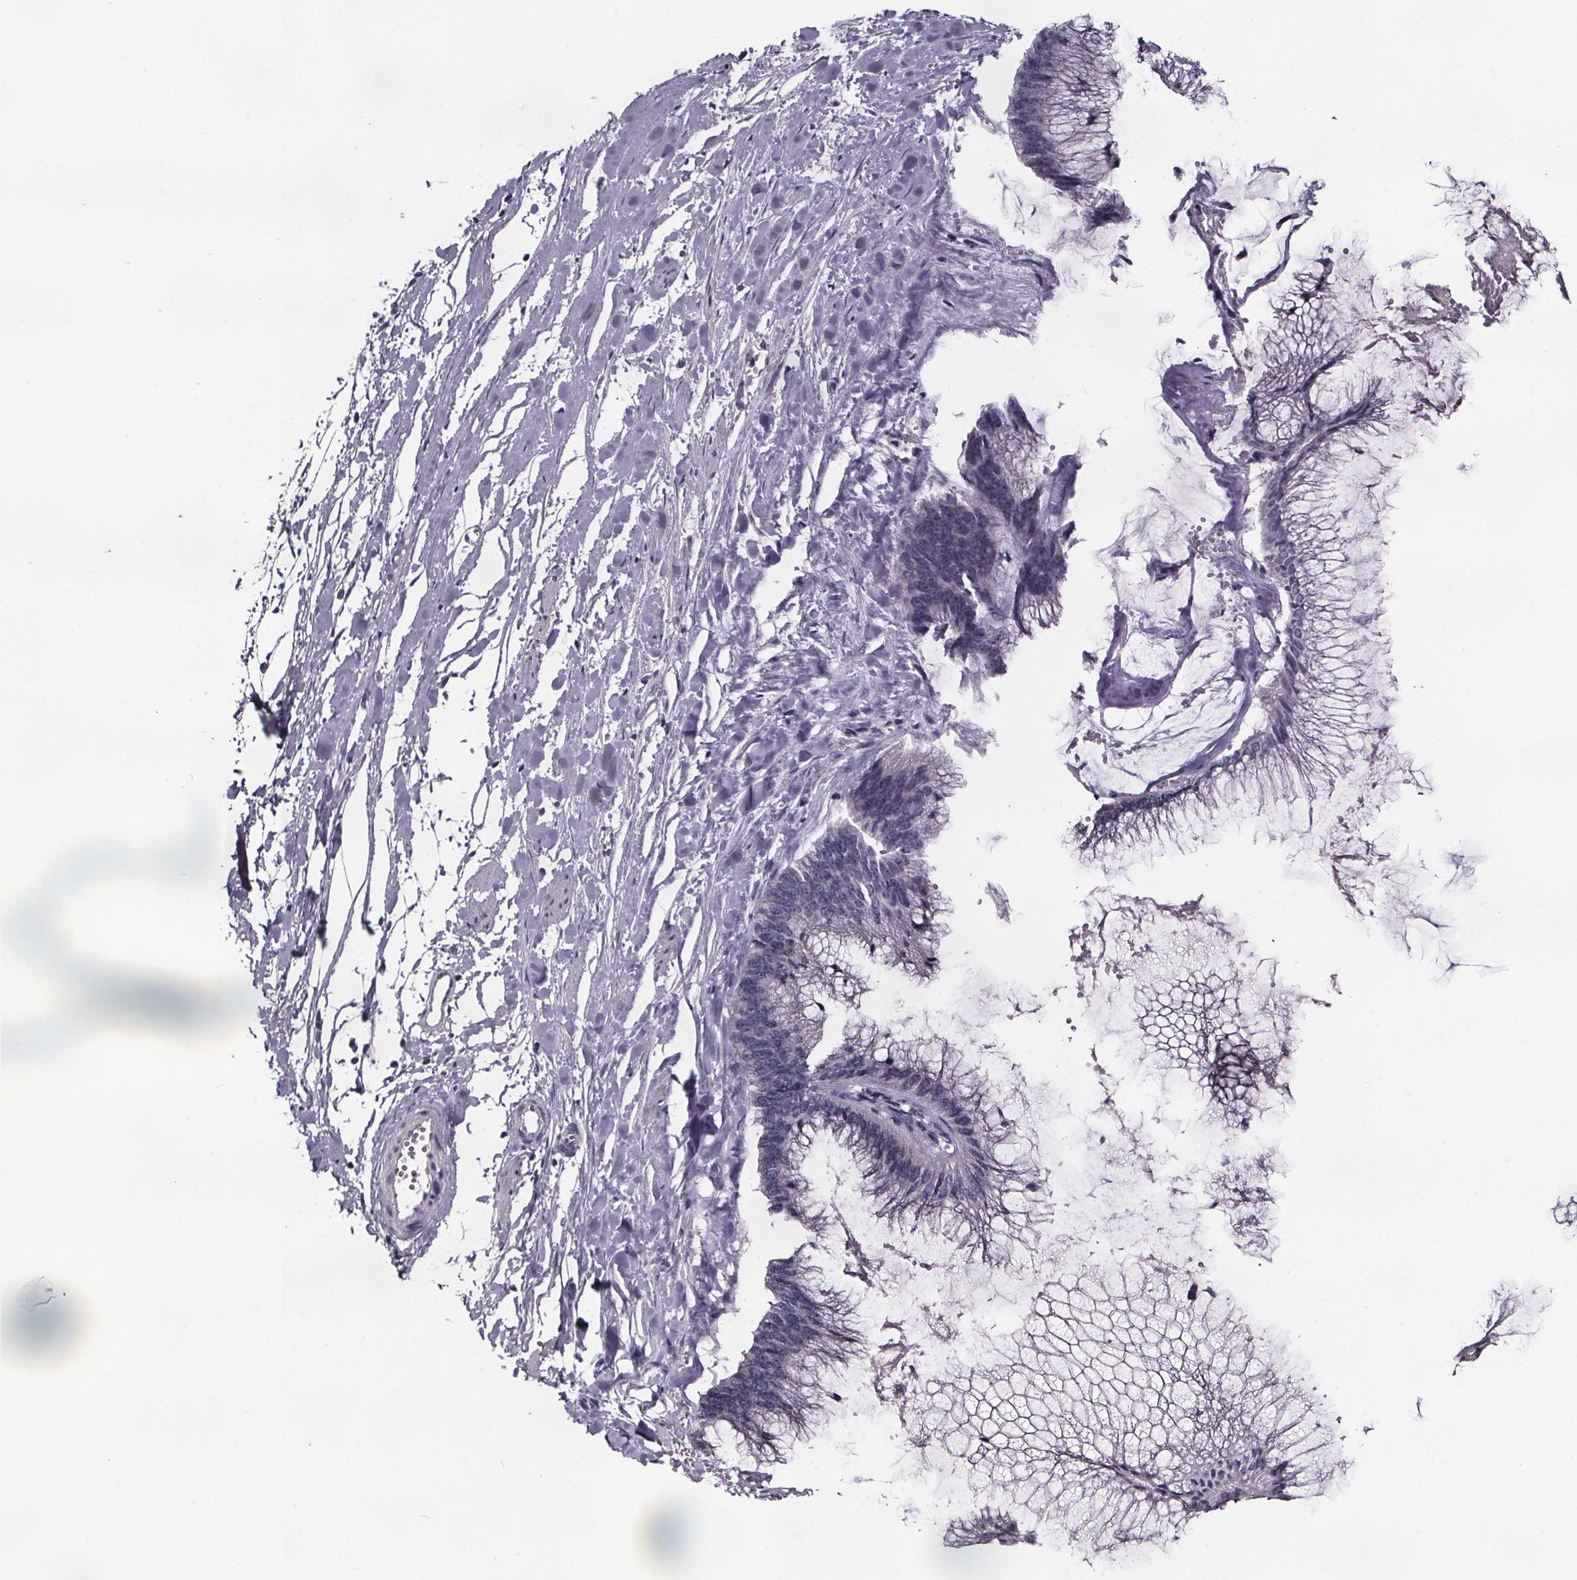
{"staining": {"intensity": "negative", "quantity": "none", "location": "none"}, "tissue": "ovarian cancer", "cell_type": "Tumor cells", "image_type": "cancer", "snomed": [{"axis": "morphology", "description": "Cystadenocarcinoma, mucinous, NOS"}, {"axis": "topography", "description": "Ovary"}], "caption": "IHC image of human mucinous cystadenocarcinoma (ovarian) stained for a protein (brown), which reveals no positivity in tumor cells.", "gene": "AR", "patient": {"sex": "female", "age": 44}}